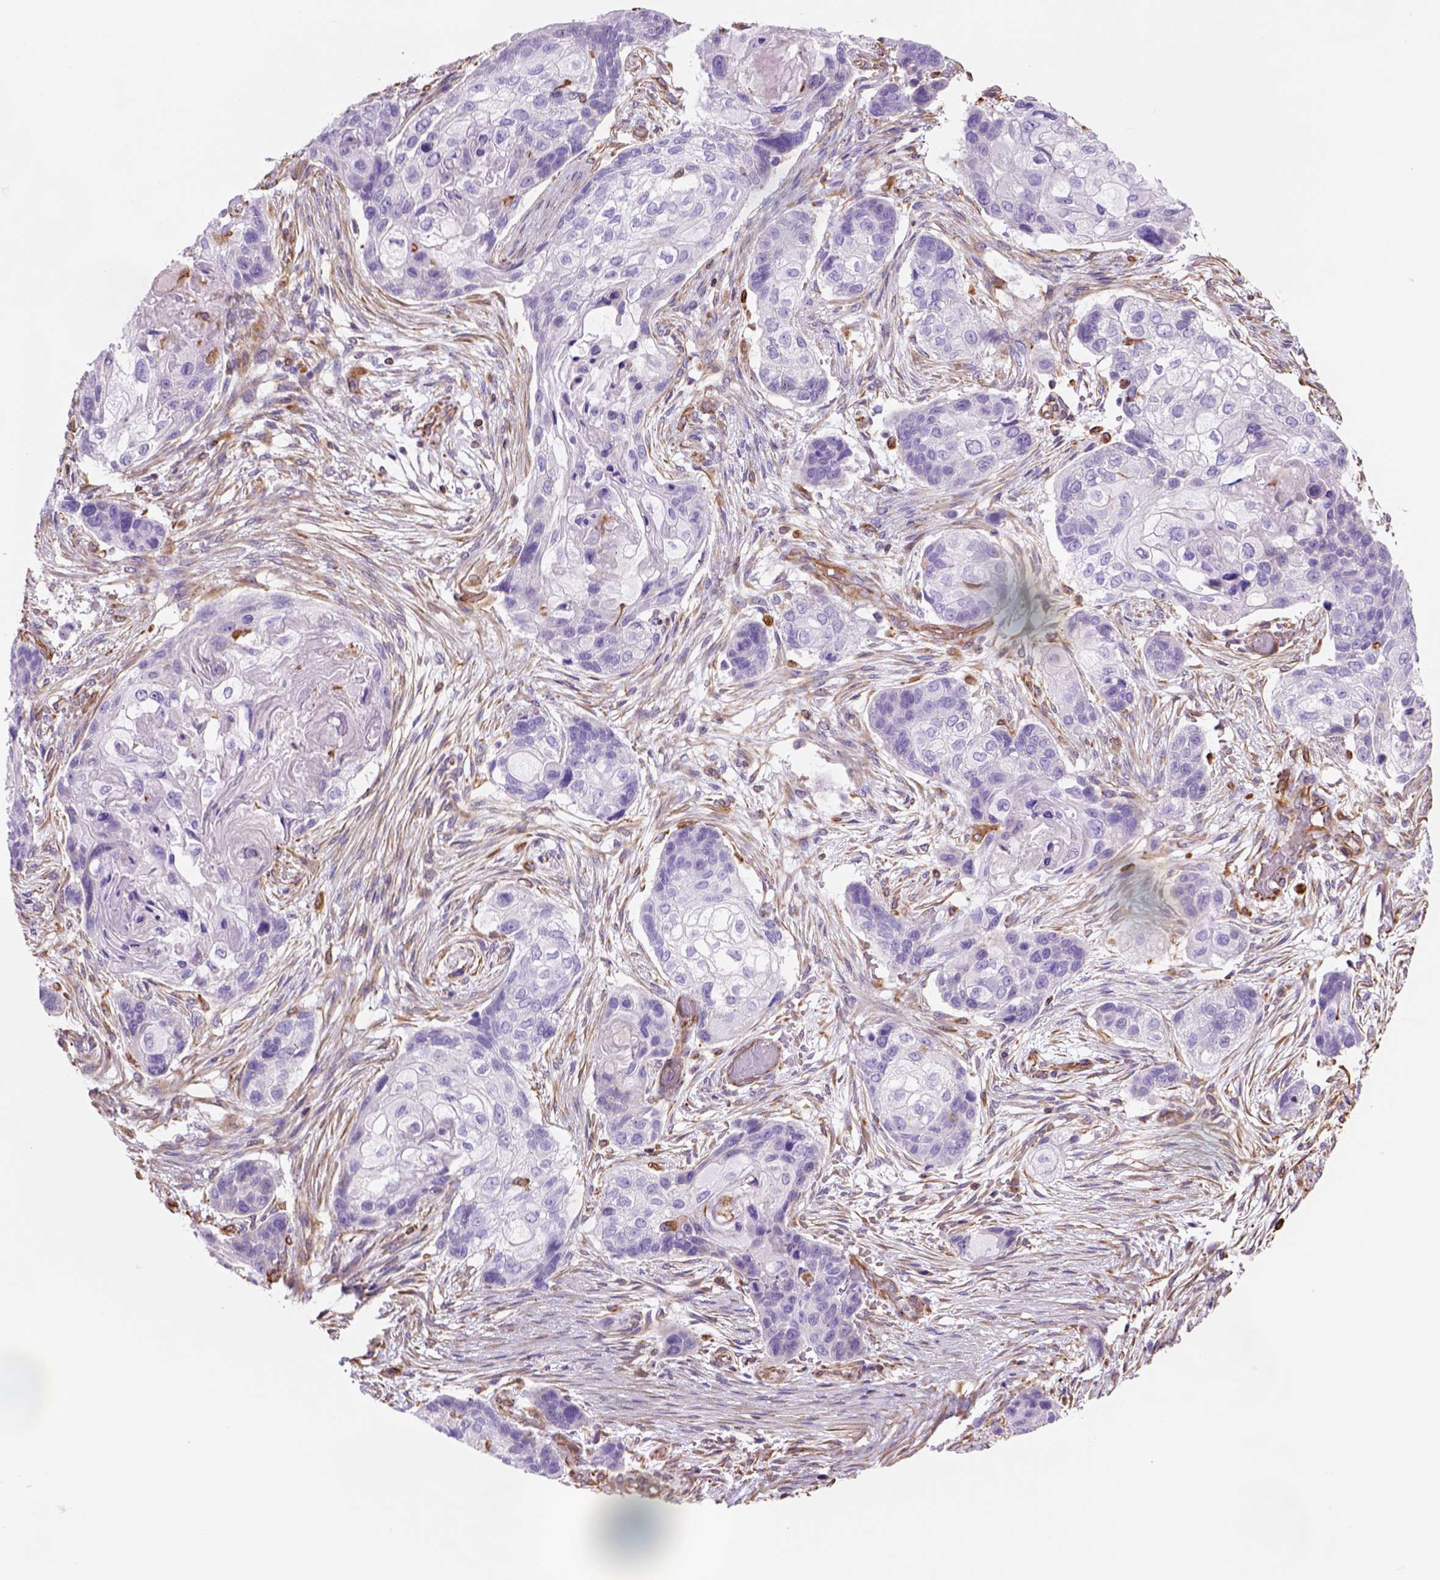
{"staining": {"intensity": "negative", "quantity": "none", "location": "none"}, "tissue": "lung cancer", "cell_type": "Tumor cells", "image_type": "cancer", "snomed": [{"axis": "morphology", "description": "Squamous cell carcinoma, NOS"}, {"axis": "topography", "description": "Lung"}], "caption": "Histopathology image shows no protein positivity in tumor cells of lung cancer (squamous cell carcinoma) tissue. The staining is performed using DAB (3,3'-diaminobenzidine) brown chromogen with nuclei counter-stained in using hematoxylin.", "gene": "ZZZ3", "patient": {"sex": "male", "age": 69}}